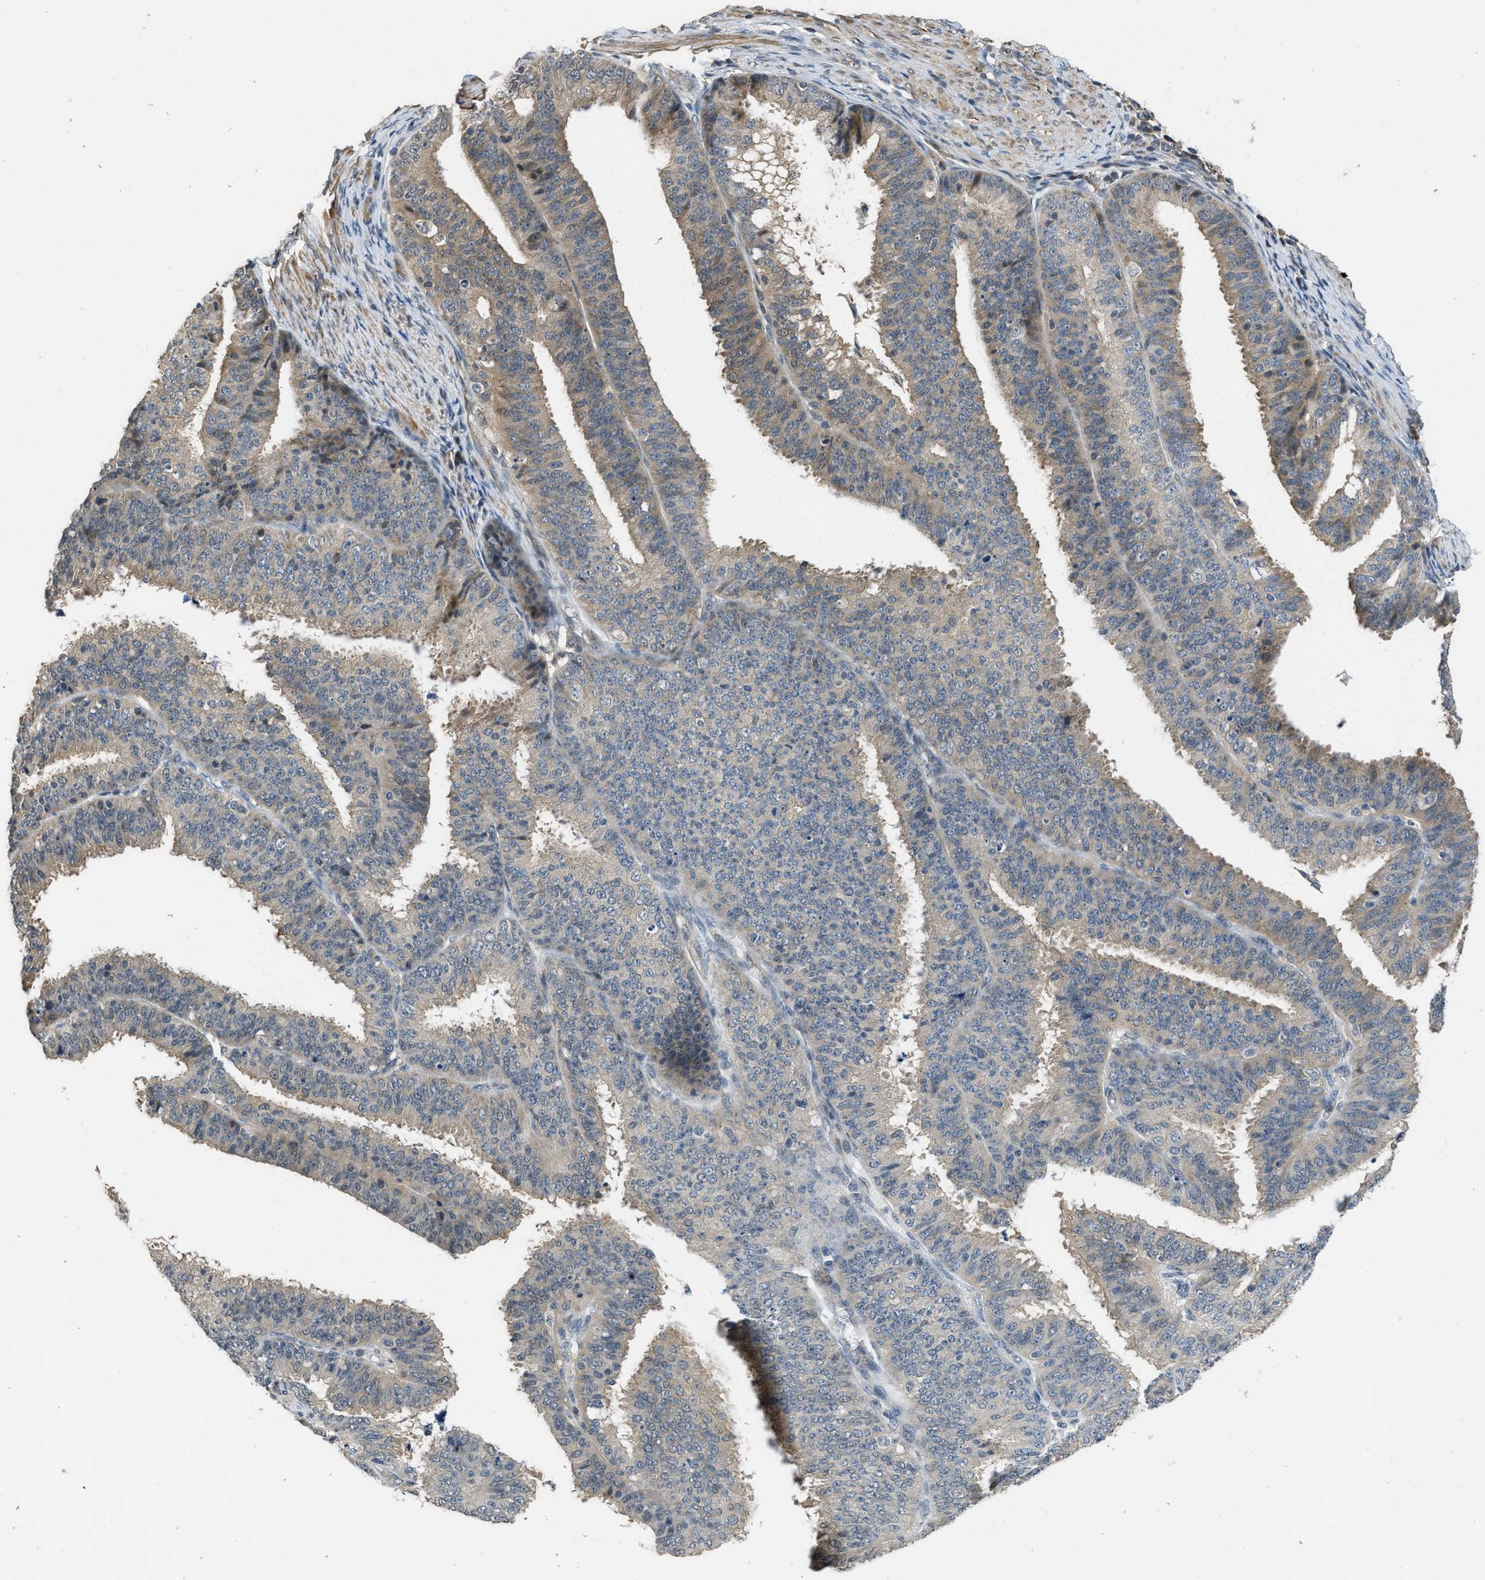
{"staining": {"intensity": "weak", "quantity": "25%-75%", "location": "cytoplasmic/membranous"}, "tissue": "endometrial cancer", "cell_type": "Tumor cells", "image_type": "cancer", "snomed": [{"axis": "morphology", "description": "Adenocarcinoma, NOS"}, {"axis": "topography", "description": "Endometrium"}], "caption": "Endometrial cancer stained with DAB (3,3'-diaminobenzidine) immunohistochemistry (IHC) demonstrates low levels of weak cytoplasmic/membranous expression in approximately 25%-75% of tumor cells.", "gene": "TES", "patient": {"sex": "female", "age": 70}}